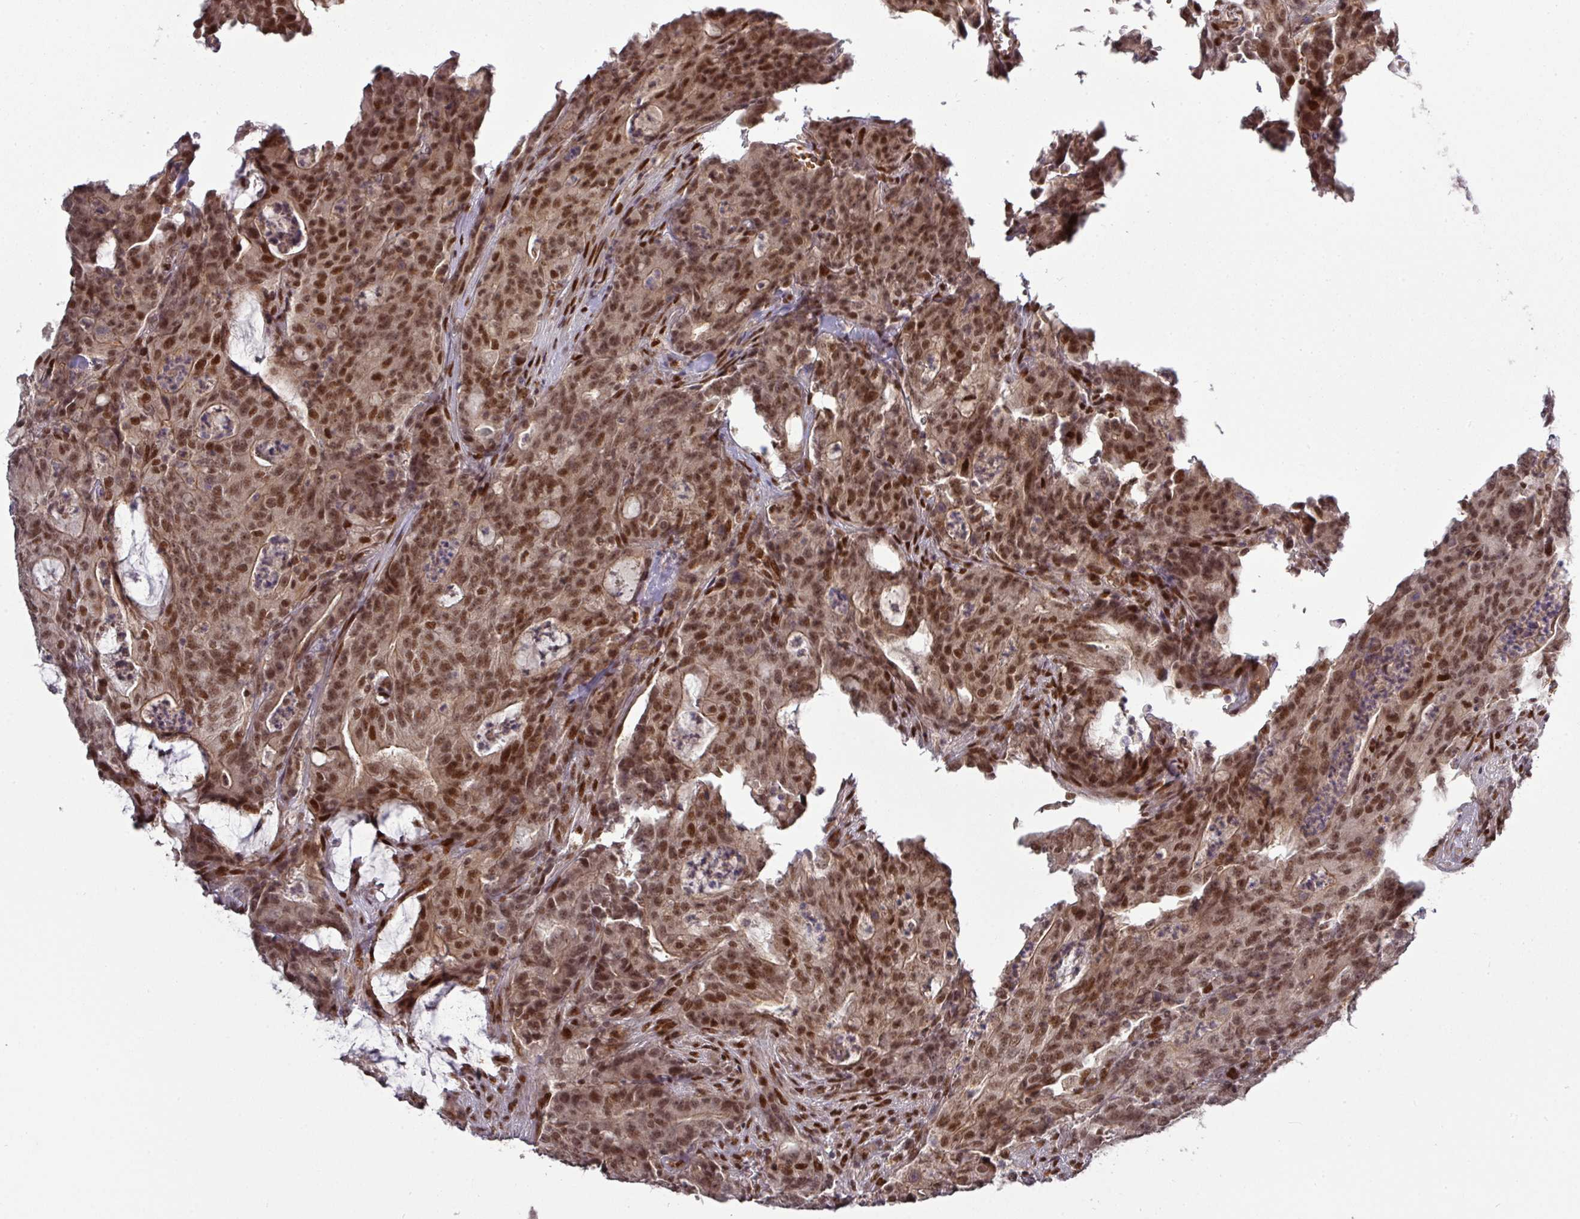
{"staining": {"intensity": "moderate", "quantity": ">75%", "location": "nuclear"}, "tissue": "colorectal cancer", "cell_type": "Tumor cells", "image_type": "cancer", "snomed": [{"axis": "morphology", "description": "Adenocarcinoma, NOS"}, {"axis": "topography", "description": "Colon"}], "caption": "Immunohistochemistry (IHC) (DAB) staining of human colorectal cancer demonstrates moderate nuclear protein positivity in about >75% of tumor cells.", "gene": "CIC", "patient": {"sex": "male", "age": 83}}